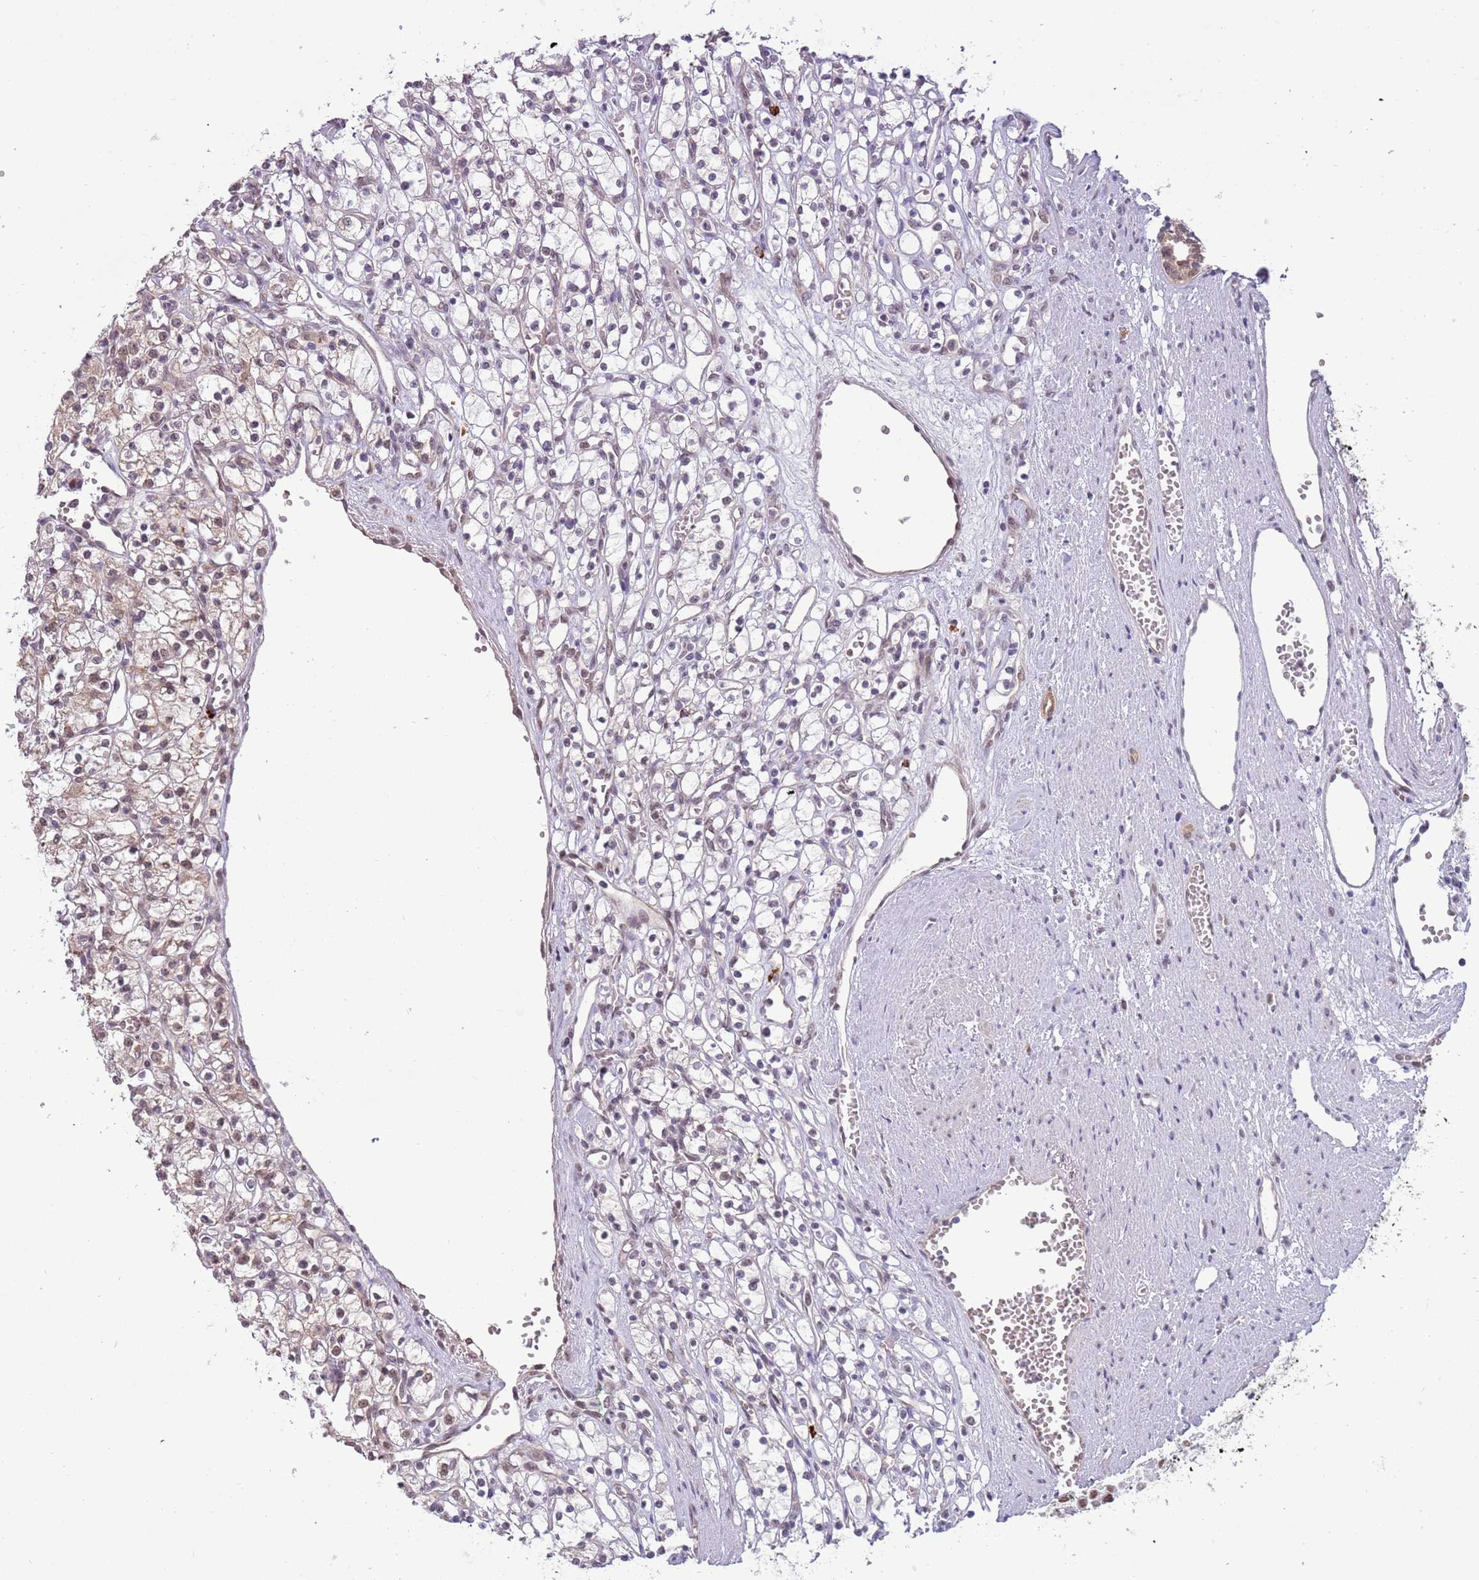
{"staining": {"intensity": "negative", "quantity": "none", "location": "none"}, "tissue": "renal cancer", "cell_type": "Tumor cells", "image_type": "cancer", "snomed": [{"axis": "morphology", "description": "Adenocarcinoma, NOS"}, {"axis": "topography", "description": "Kidney"}], "caption": "This is an immunohistochemistry micrograph of human renal adenocarcinoma. There is no expression in tumor cells.", "gene": "FAM120AOS", "patient": {"sex": "female", "age": 59}}